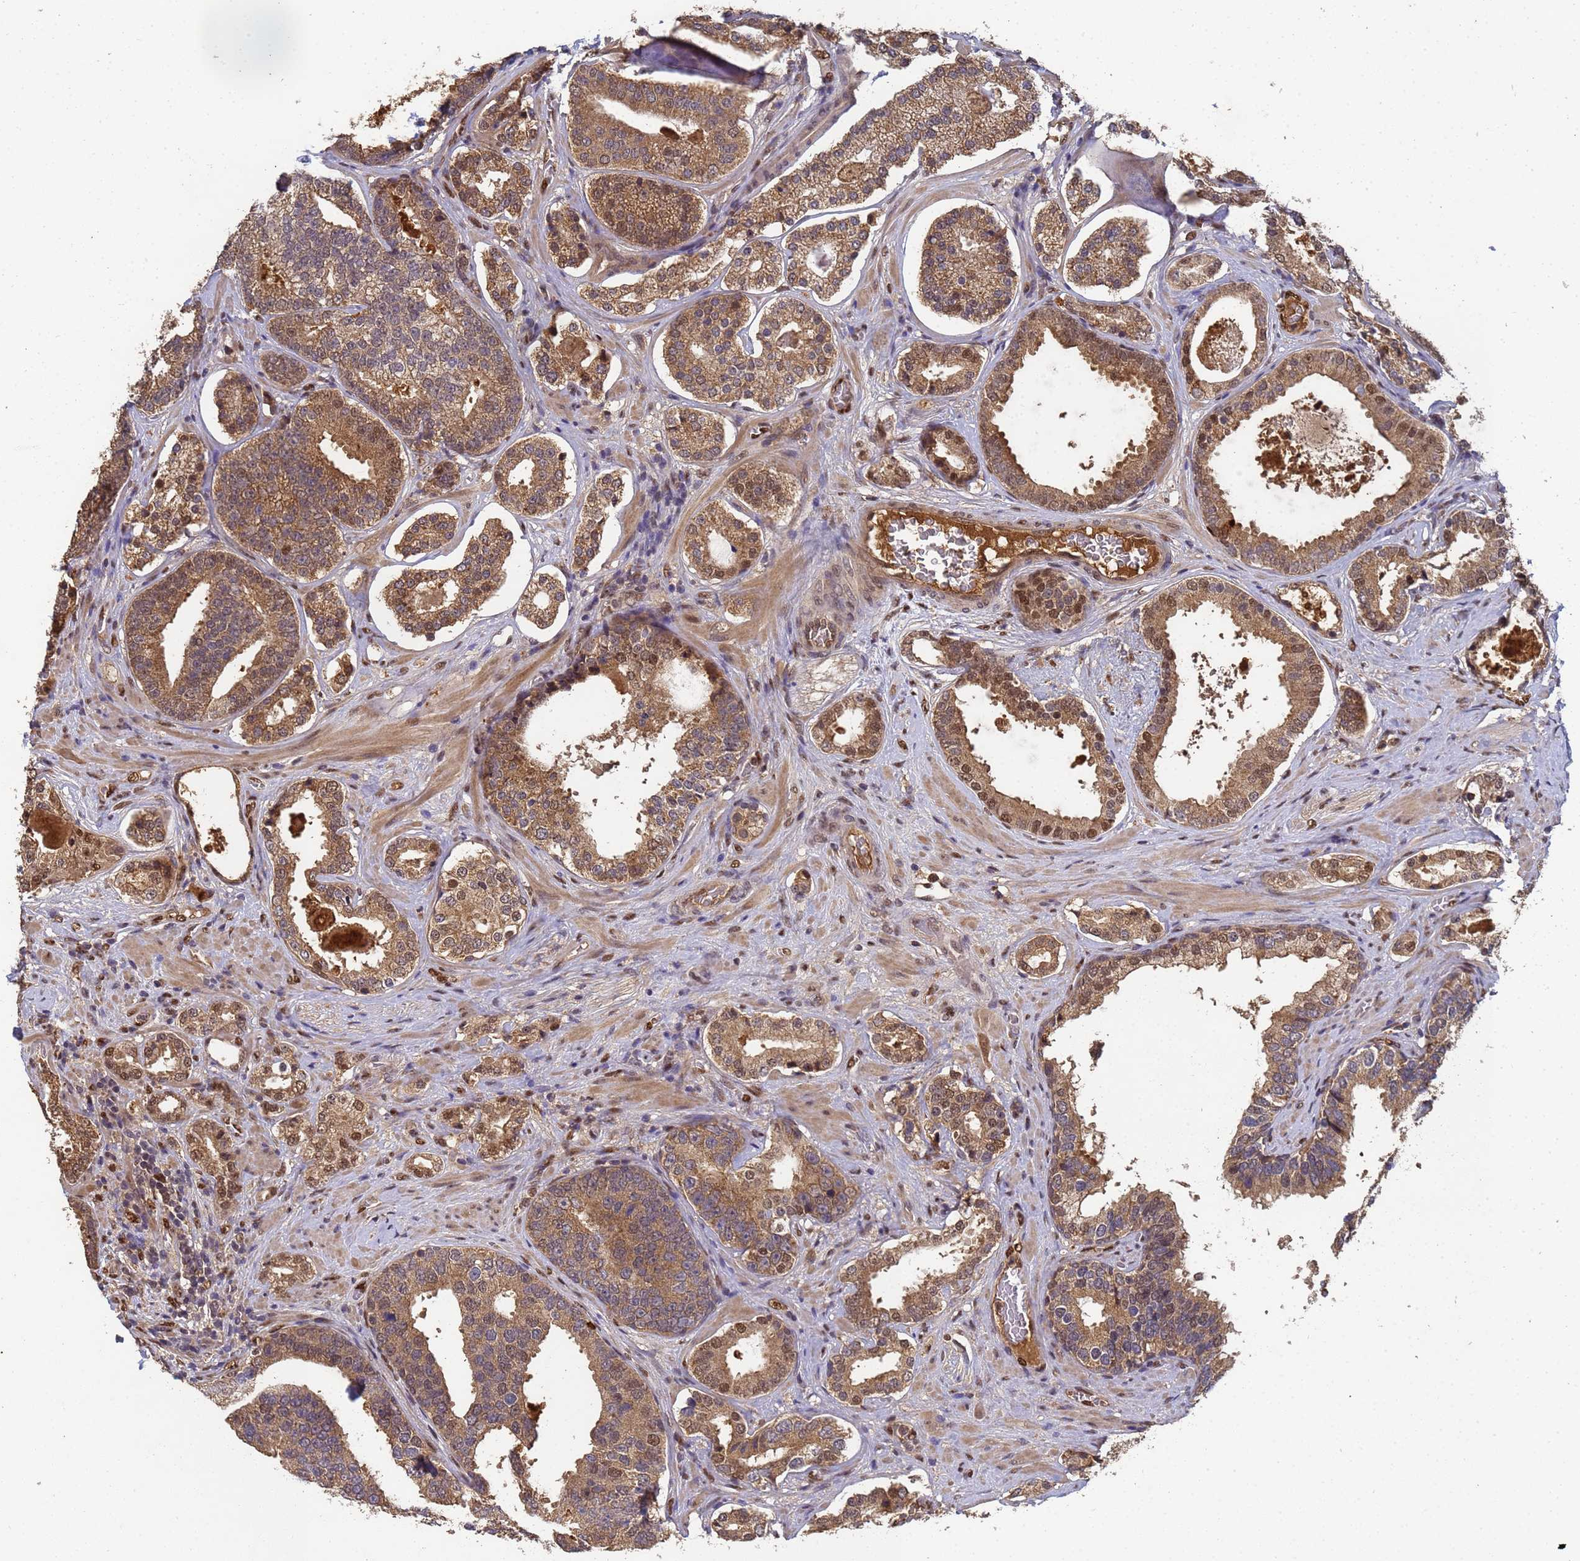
{"staining": {"intensity": "moderate", "quantity": ">75%", "location": "cytoplasmic/membranous,nuclear"}, "tissue": "prostate cancer", "cell_type": "Tumor cells", "image_type": "cancer", "snomed": [{"axis": "morphology", "description": "Adenocarcinoma, High grade"}, {"axis": "topography", "description": "Prostate"}], "caption": "An image showing moderate cytoplasmic/membranous and nuclear staining in approximately >75% of tumor cells in prostate high-grade adenocarcinoma, as visualized by brown immunohistochemical staining.", "gene": "SECISBP2", "patient": {"sex": "male", "age": 60}}